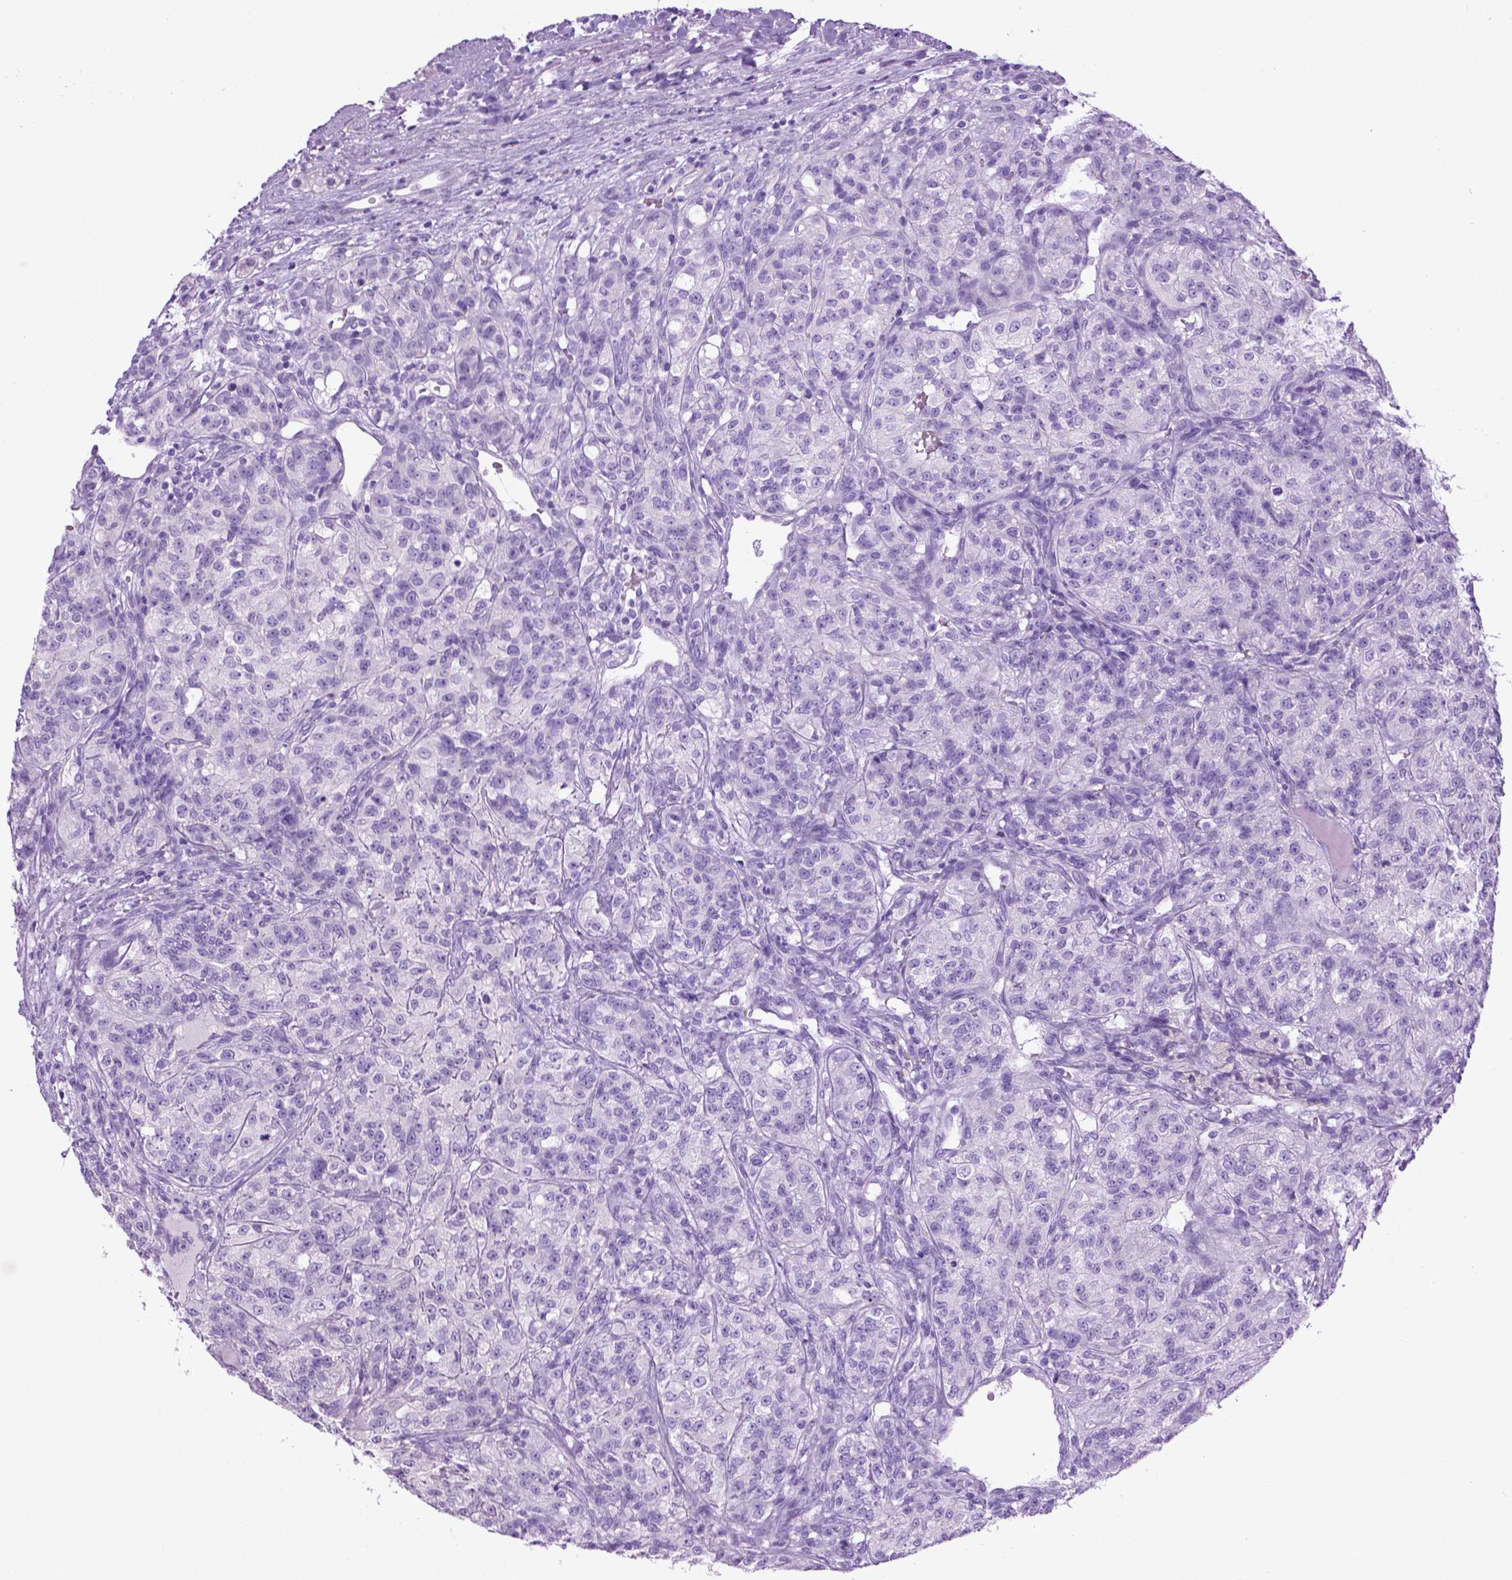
{"staining": {"intensity": "negative", "quantity": "none", "location": "none"}, "tissue": "renal cancer", "cell_type": "Tumor cells", "image_type": "cancer", "snomed": [{"axis": "morphology", "description": "Adenocarcinoma, NOS"}, {"axis": "topography", "description": "Kidney"}], "caption": "Immunohistochemistry of adenocarcinoma (renal) displays no positivity in tumor cells.", "gene": "LELP1", "patient": {"sex": "female", "age": 63}}